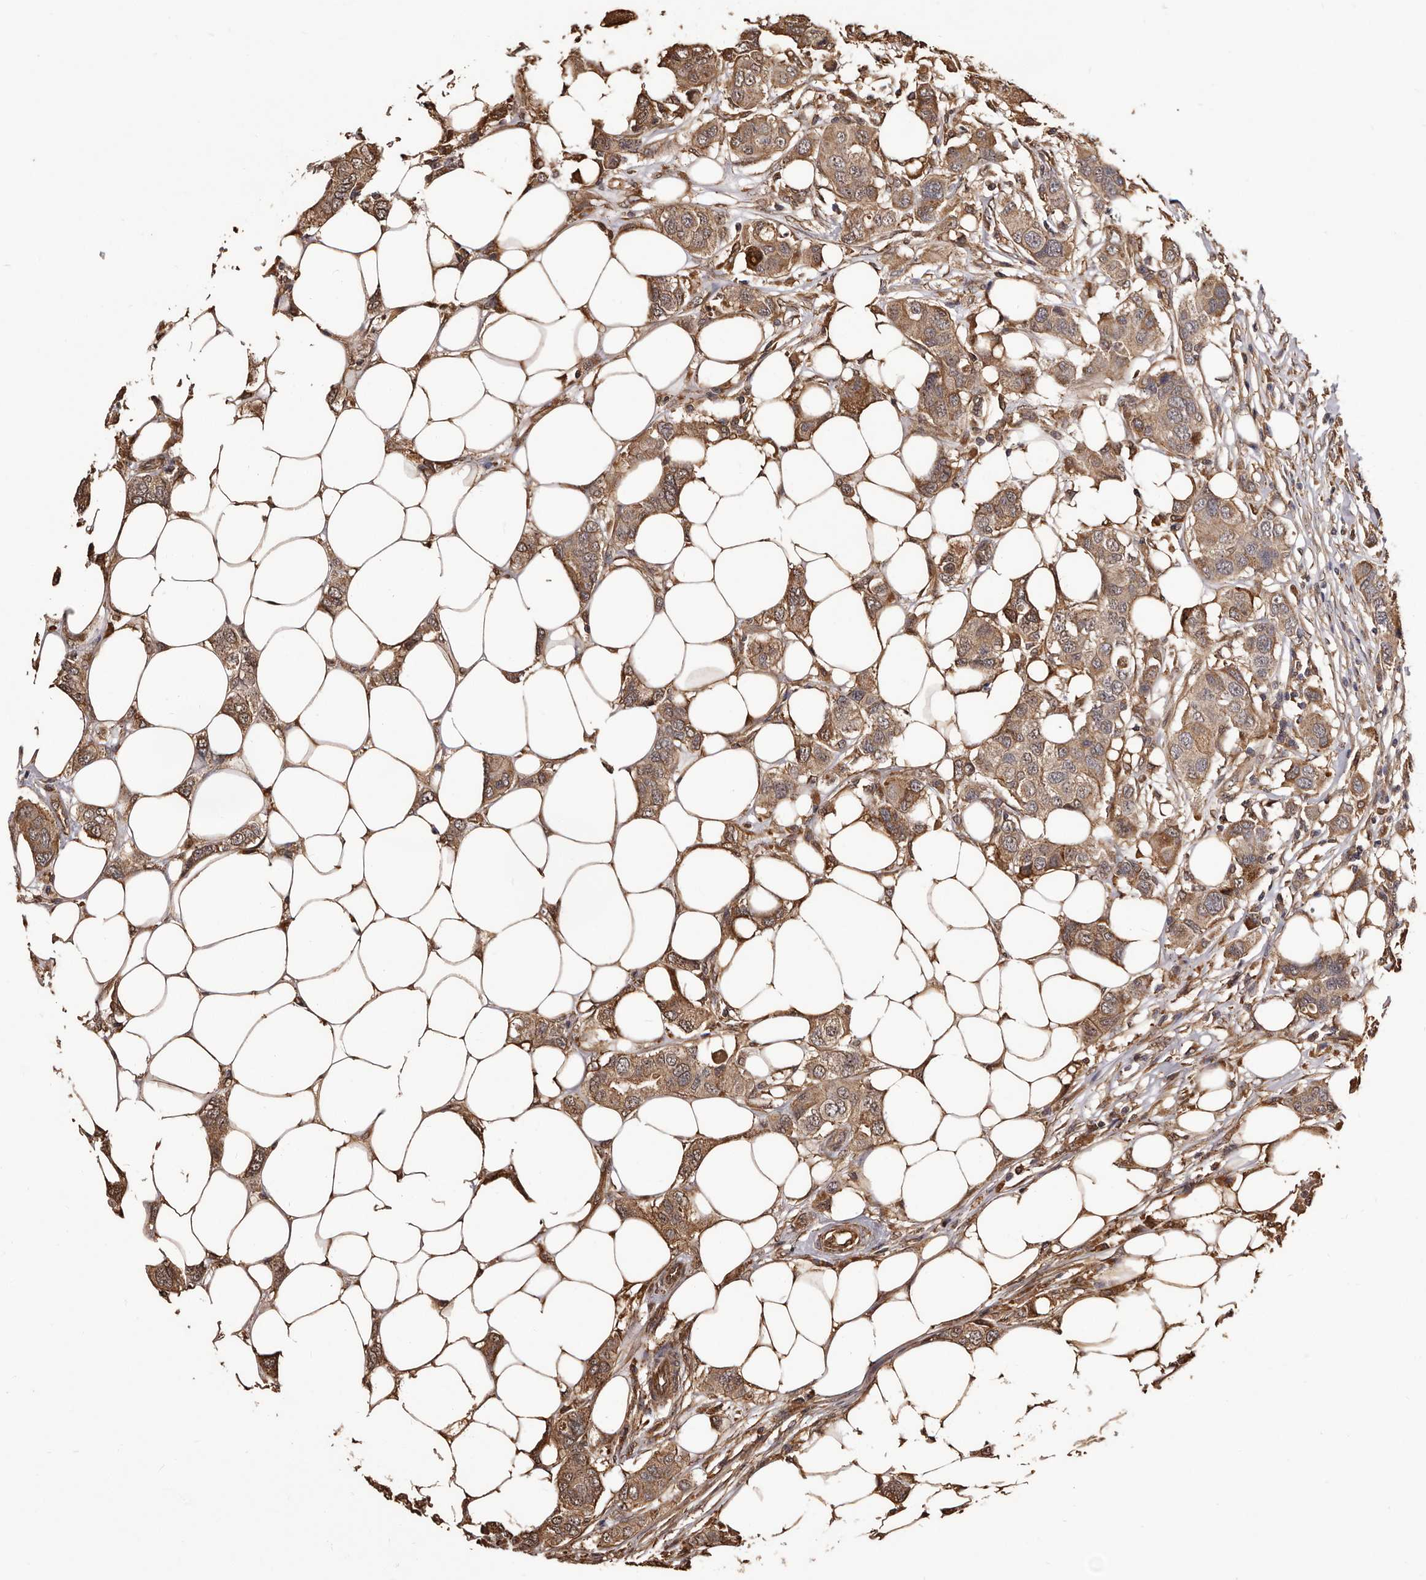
{"staining": {"intensity": "moderate", "quantity": ">75%", "location": "cytoplasmic/membranous"}, "tissue": "breast cancer", "cell_type": "Tumor cells", "image_type": "cancer", "snomed": [{"axis": "morphology", "description": "Duct carcinoma"}, {"axis": "topography", "description": "Breast"}], "caption": "The photomicrograph shows a brown stain indicating the presence of a protein in the cytoplasmic/membranous of tumor cells in breast cancer. The staining is performed using DAB (3,3'-diaminobenzidine) brown chromogen to label protein expression. The nuclei are counter-stained blue using hematoxylin.", "gene": "ALPK1", "patient": {"sex": "female", "age": 50}}